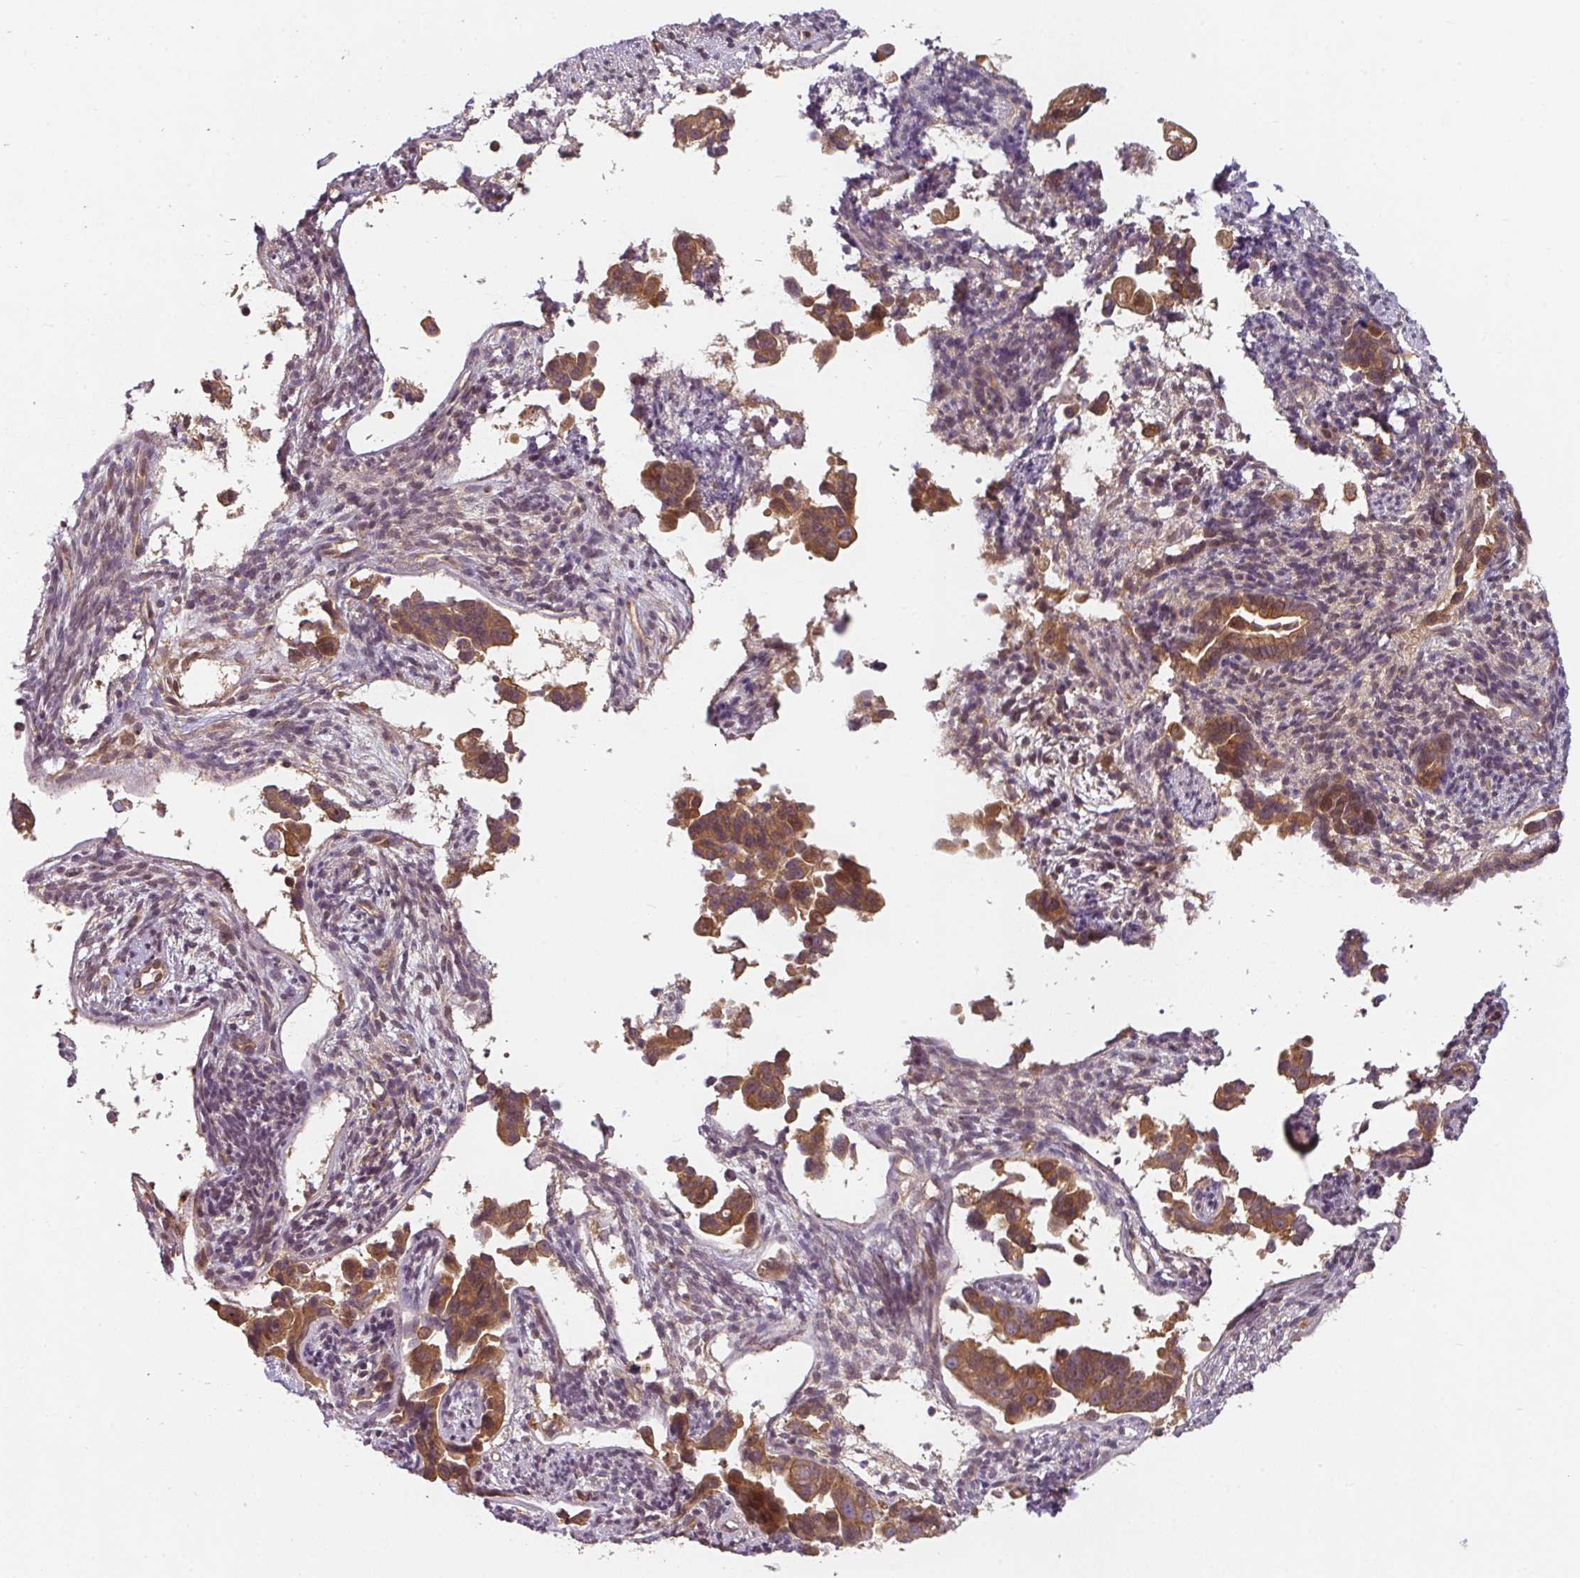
{"staining": {"intensity": "moderate", "quantity": ">75%", "location": "cytoplasmic/membranous,nuclear"}, "tissue": "endometrial cancer", "cell_type": "Tumor cells", "image_type": "cancer", "snomed": [{"axis": "morphology", "description": "Adenocarcinoma, NOS"}, {"axis": "topography", "description": "Endometrium"}], "caption": "Tumor cells demonstrate medium levels of moderate cytoplasmic/membranous and nuclear staining in approximately >75% of cells in human endometrial cancer.", "gene": "RNF31", "patient": {"sex": "female", "age": 57}}